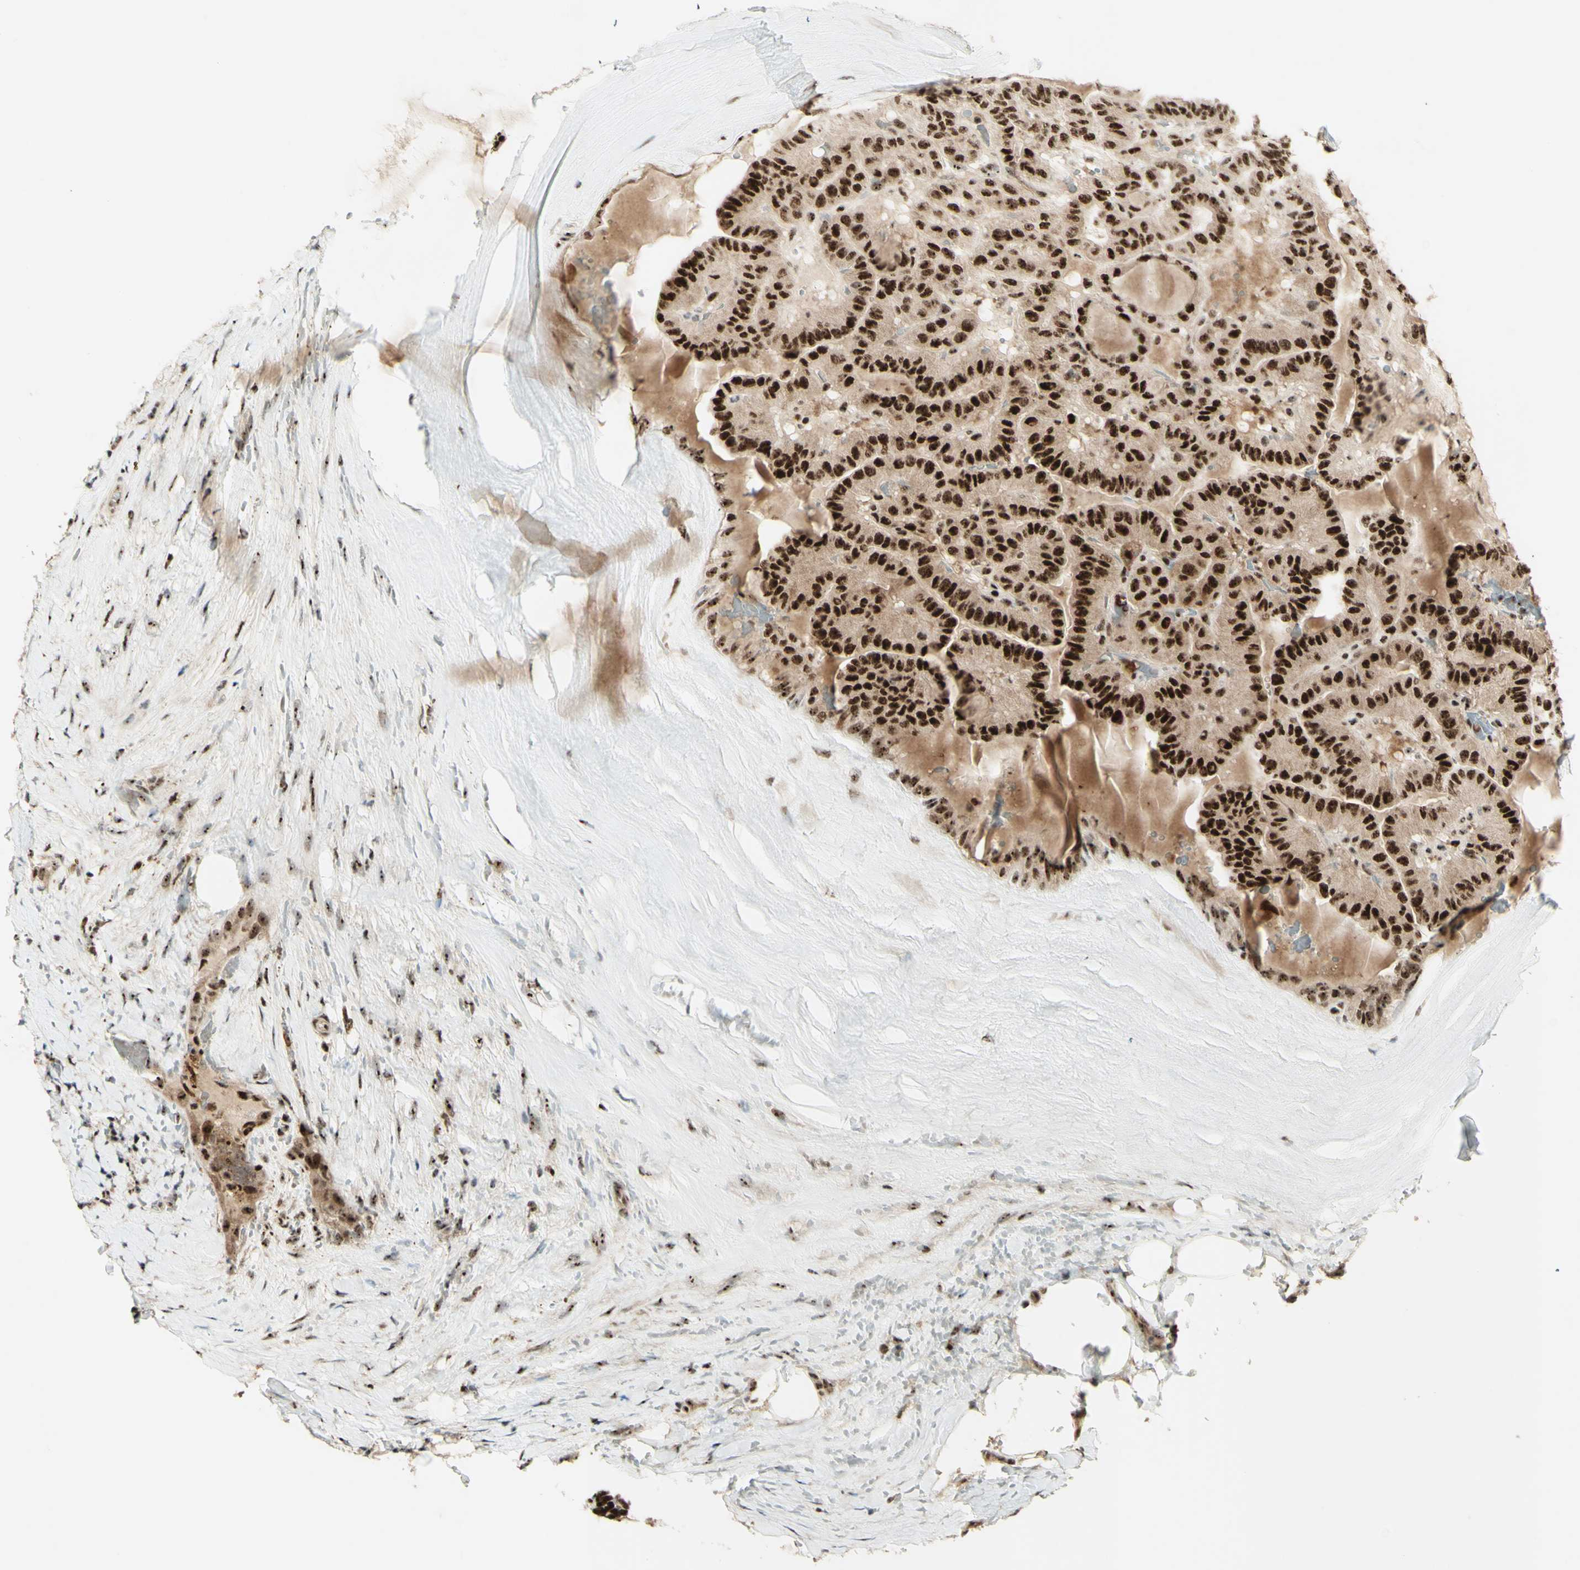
{"staining": {"intensity": "strong", "quantity": ">75%", "location": "cytoplasmic/membranous,nuclear"}, "tissue": "thyroid cancer", "cell_type": "Tumor cells", "image_type": "cancer", "snomed": [{"axis": "morphology", "description": "Papillary adenocarcinoma, NOS"}, {"axis": "topography", "description": "Thyroid gland"}], "caption": "Immunohistochemical staining of human papillary adenocarcinoma (thyroid) exhibits strong cytoplasmic/membranous and nuclear protein positivity in approximately >75% of tumor cells. The staining was performed using DAB to visualize the protein expression in brown, while the nuclei were stained in blue with hematoxylin (Magnification: 20x).", "gene": "DHX9", "patient": {"sex": "male", "age": 77}}